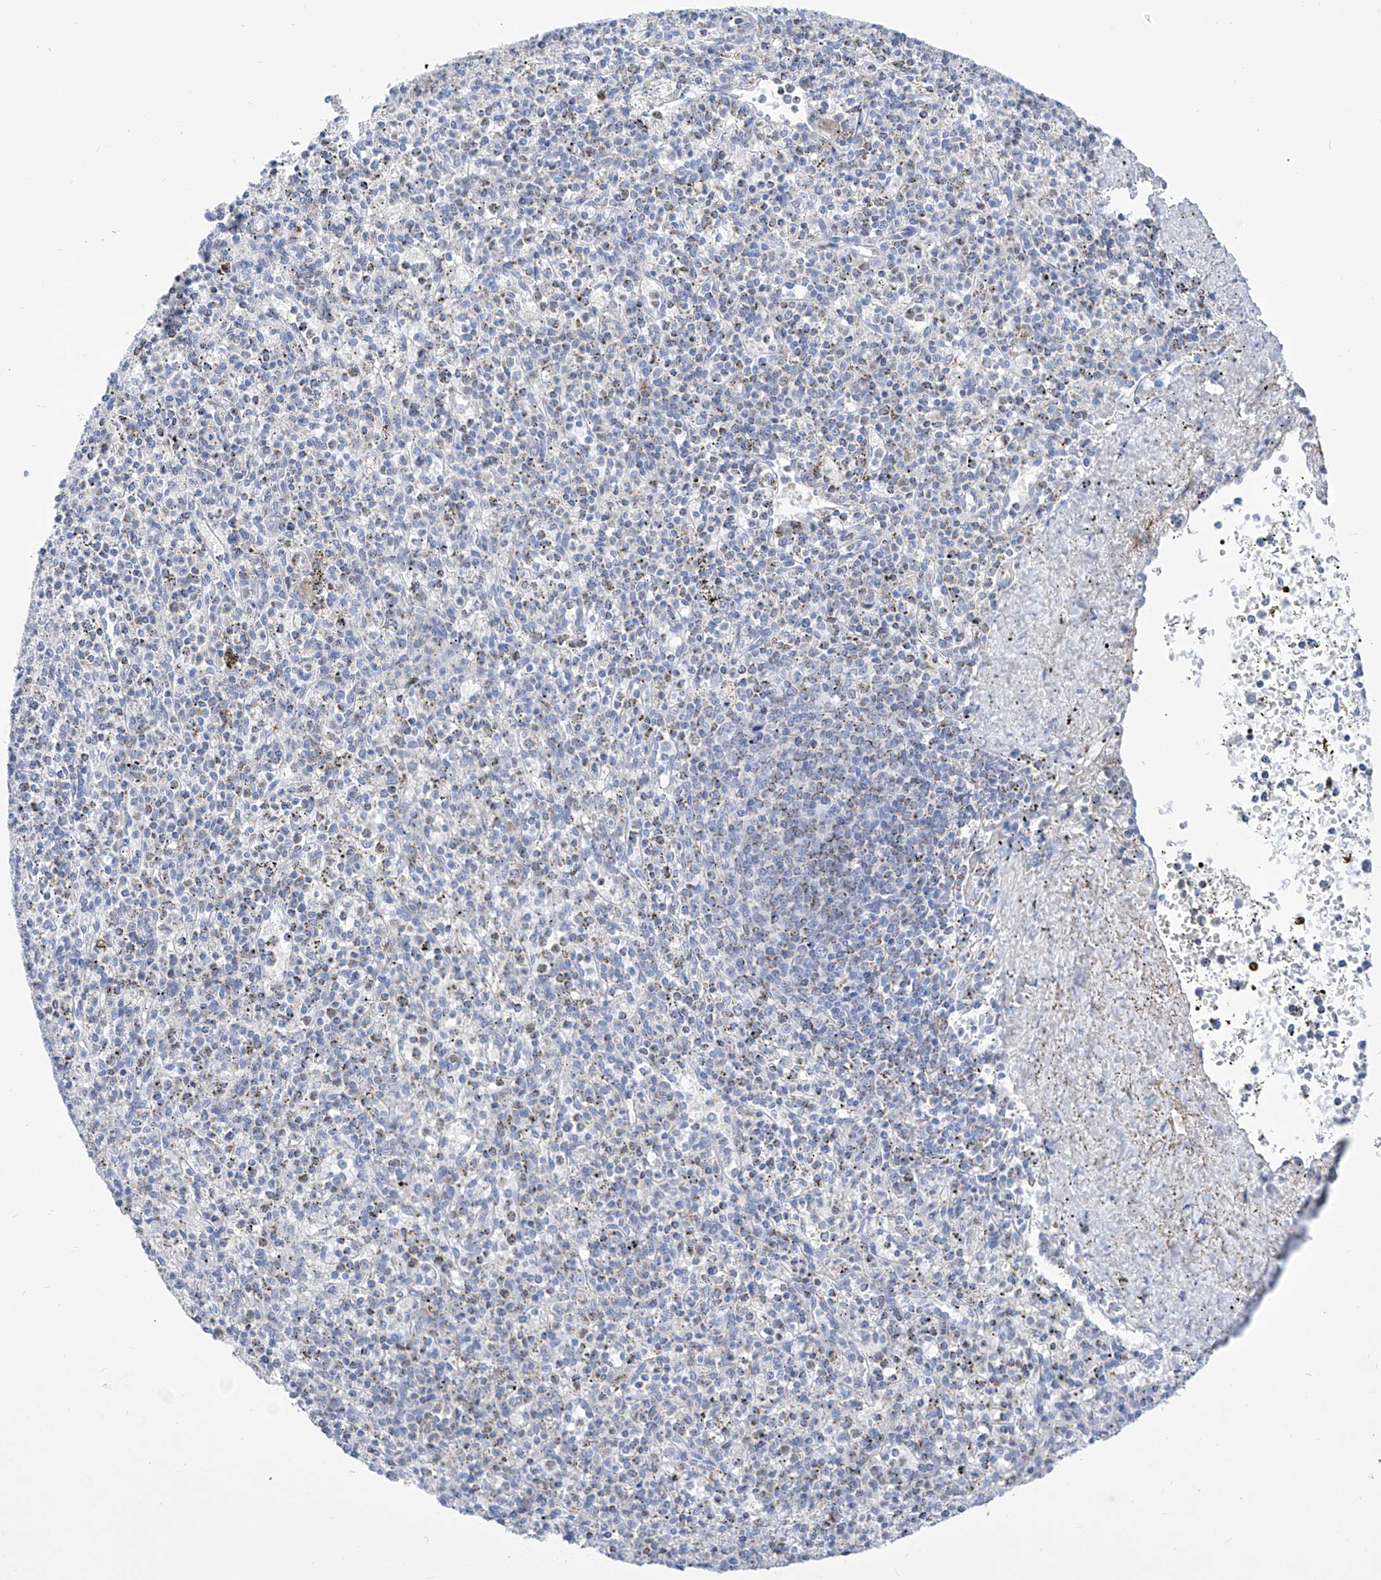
{"staining": {"intensity": "weak", "quantity": "<25%", "location": "cytoplasmic/membranous"}, "tissue": "spleen", "cell_type": "Cells in red pulp", "image_type": "normal", "snomed": [{"axis": "morphology", "description": "Normal tissue, NOS"}, {"axis": "topography", "description": "Spleen"}], "caption": "Histopathology image shows no protein staining in cells in red pulp of normal spleen. (DAB (3,3'-diaminobenzidine) IHC with hematoxylin counter stain).", "gene": "SRBD1", "patient": {"sex": "male", "age": 72}}